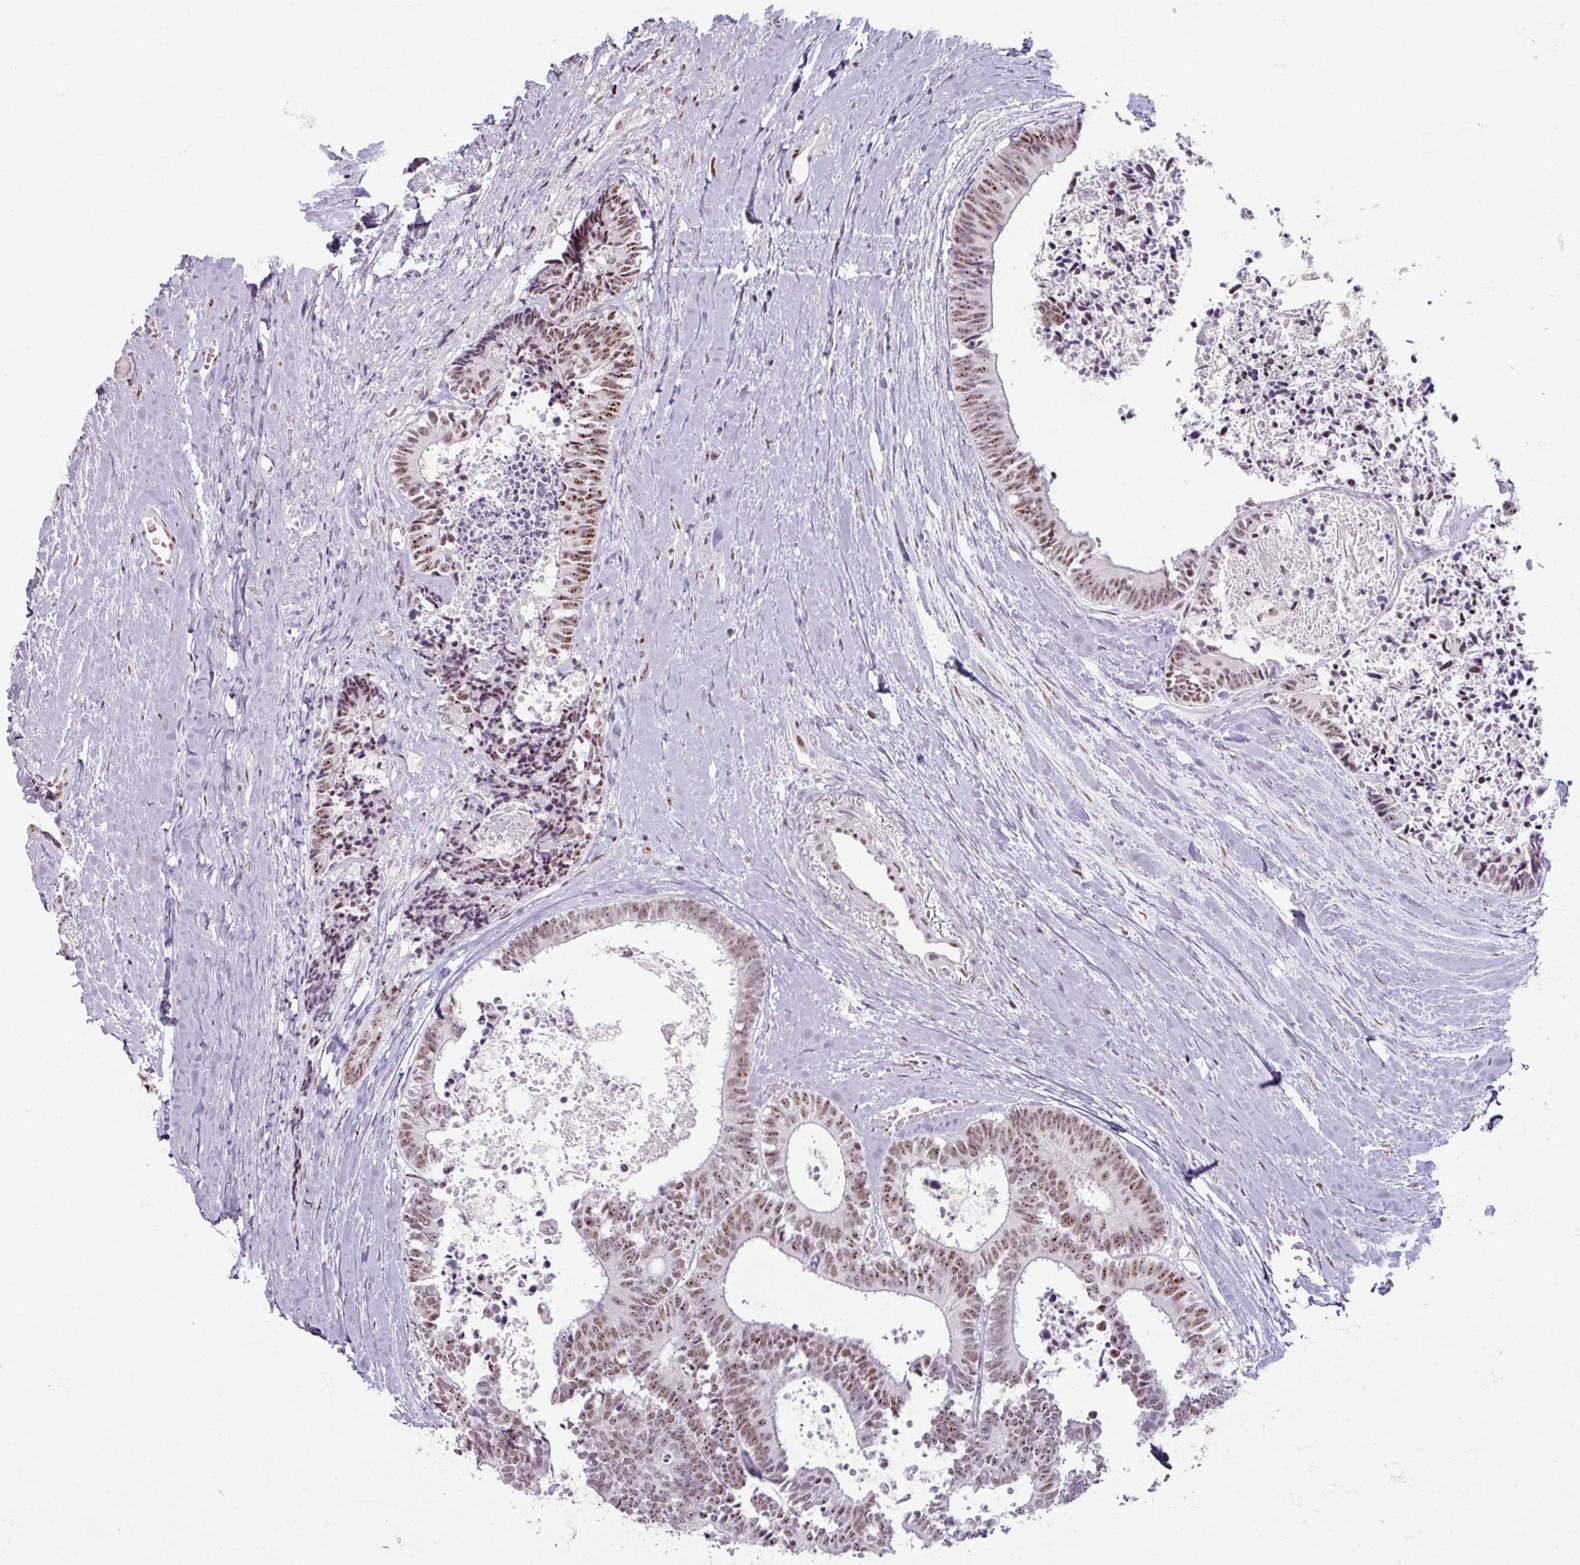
{"staining": {"intensity": "moderate", "quantity": ">75%", "location": "nuclear"}, "tissue": "colorectal cancer", "cell_type": "Tumor cells", "image_type": "cancer", "snomed": [{"axis": "morphology", "description": "Adenocarcinoma, NOS"}, {"axis": "topography", "description": "Colon"}, {"axis": "topography", "description": "Rectum"}], "caption": "About >75% of tumor cells in human colorectal cancer exhibit moderate nuclear protein staining as visualized by brown immunohistochemical staining.", "gene": "ADAR", "patient": {"sex": "male", "age": 57}}